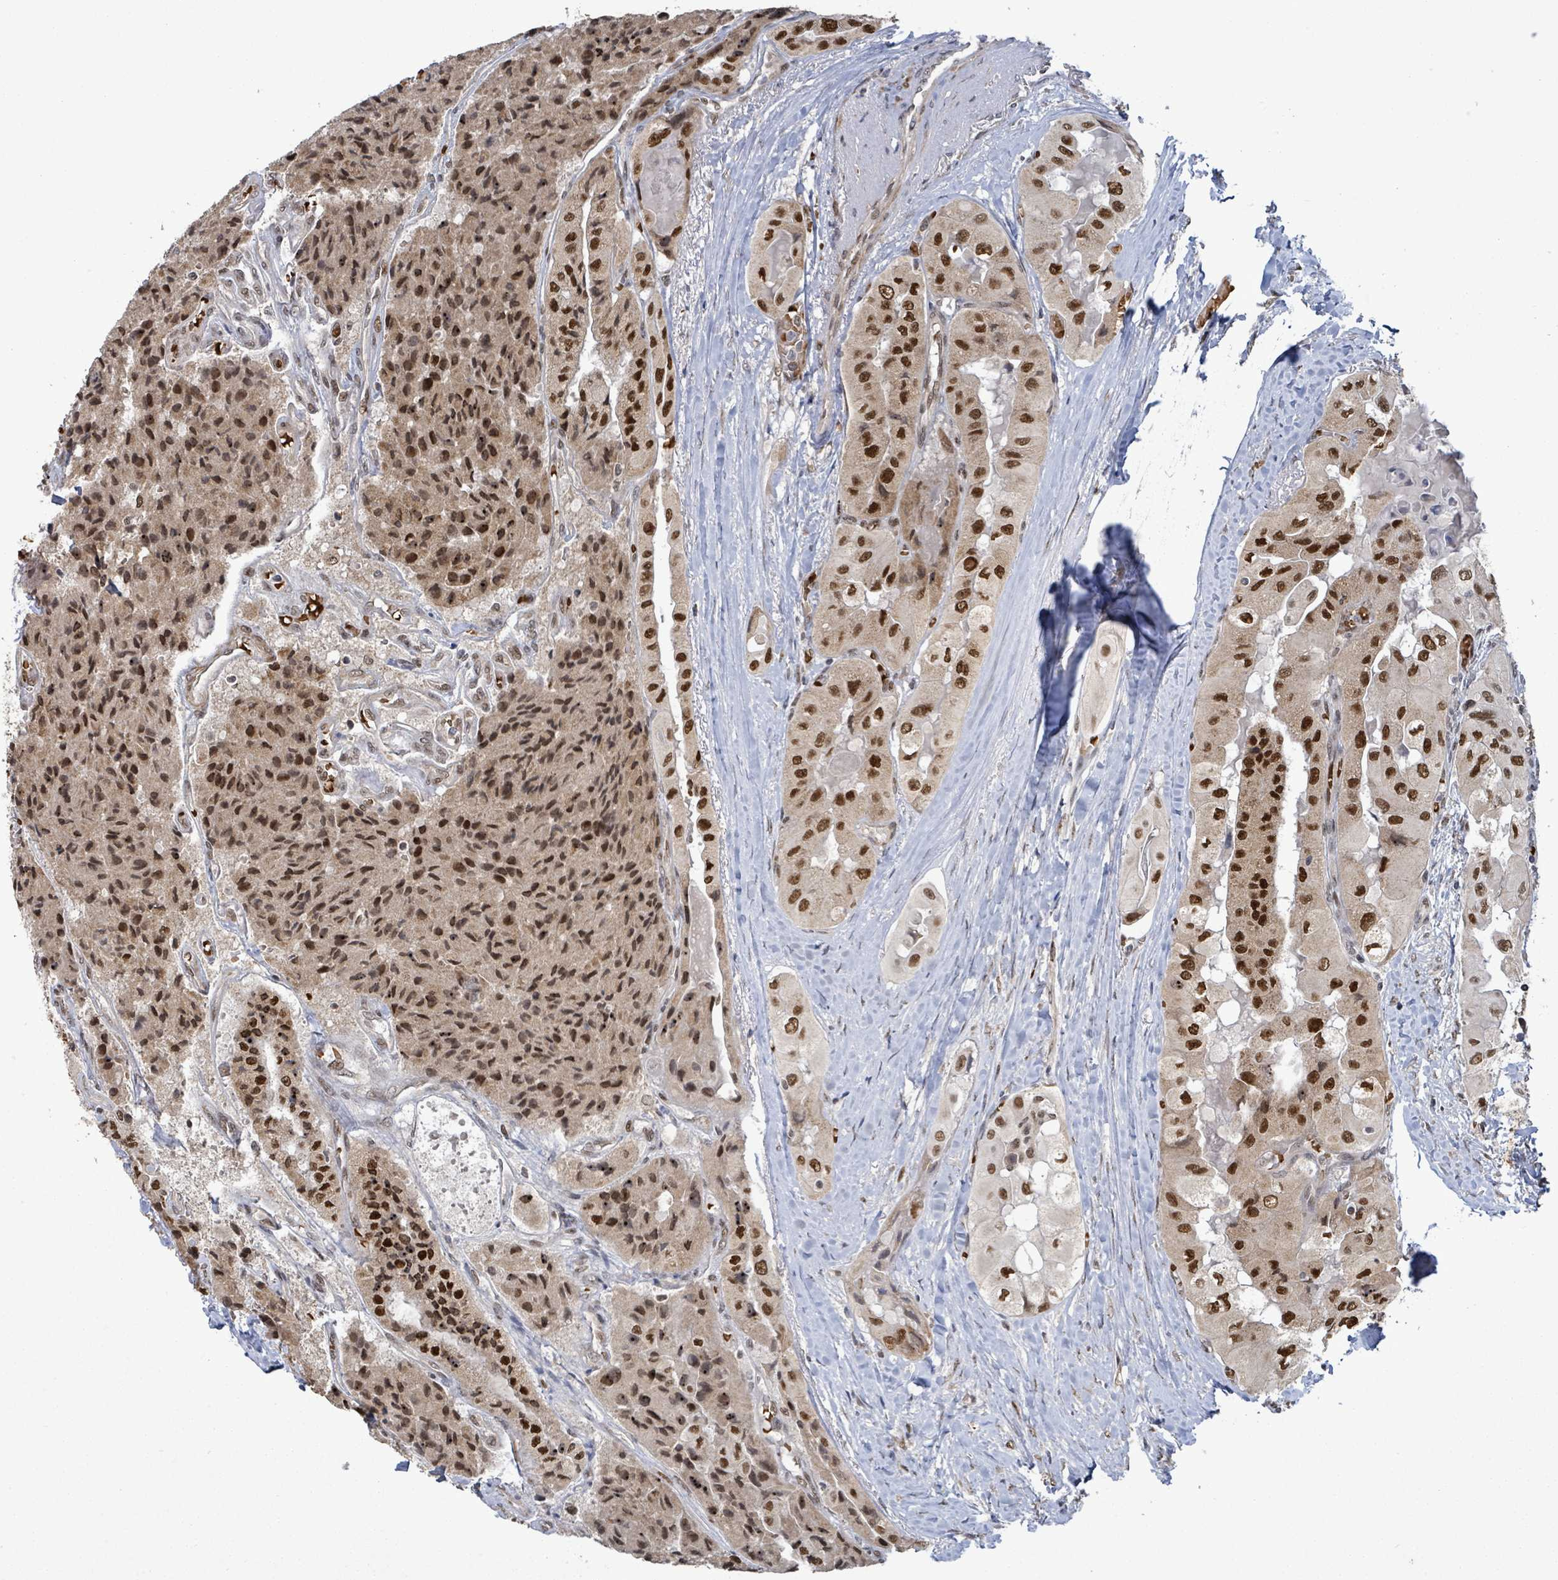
{"staining": {"intensity": "strong", "quantity": ">75%", "location": "nuclear"}, "tissue": "thyroid cancer", "cell_type": "Tumor cells", "image_type": "cancer", "snomed": [{"axis": "morphology", "description": "Normal tissue, NOS"}, {"axis": "morphology", "description": "Papillary adenocarcinoma, NOS"}, {"axis": "topography", "description": "Thyroid gland"}], "caption": "IHC histopathology image of neoplastic tissue: thyroid cancer stained using immunohistochemistry displays high levels of strong protein expression localized specifically in the nuclear of tumor cells, appearing as a nuclear brown color.", "gene": "PATZ1", "patient": {"sex": "female", "age": 59}}